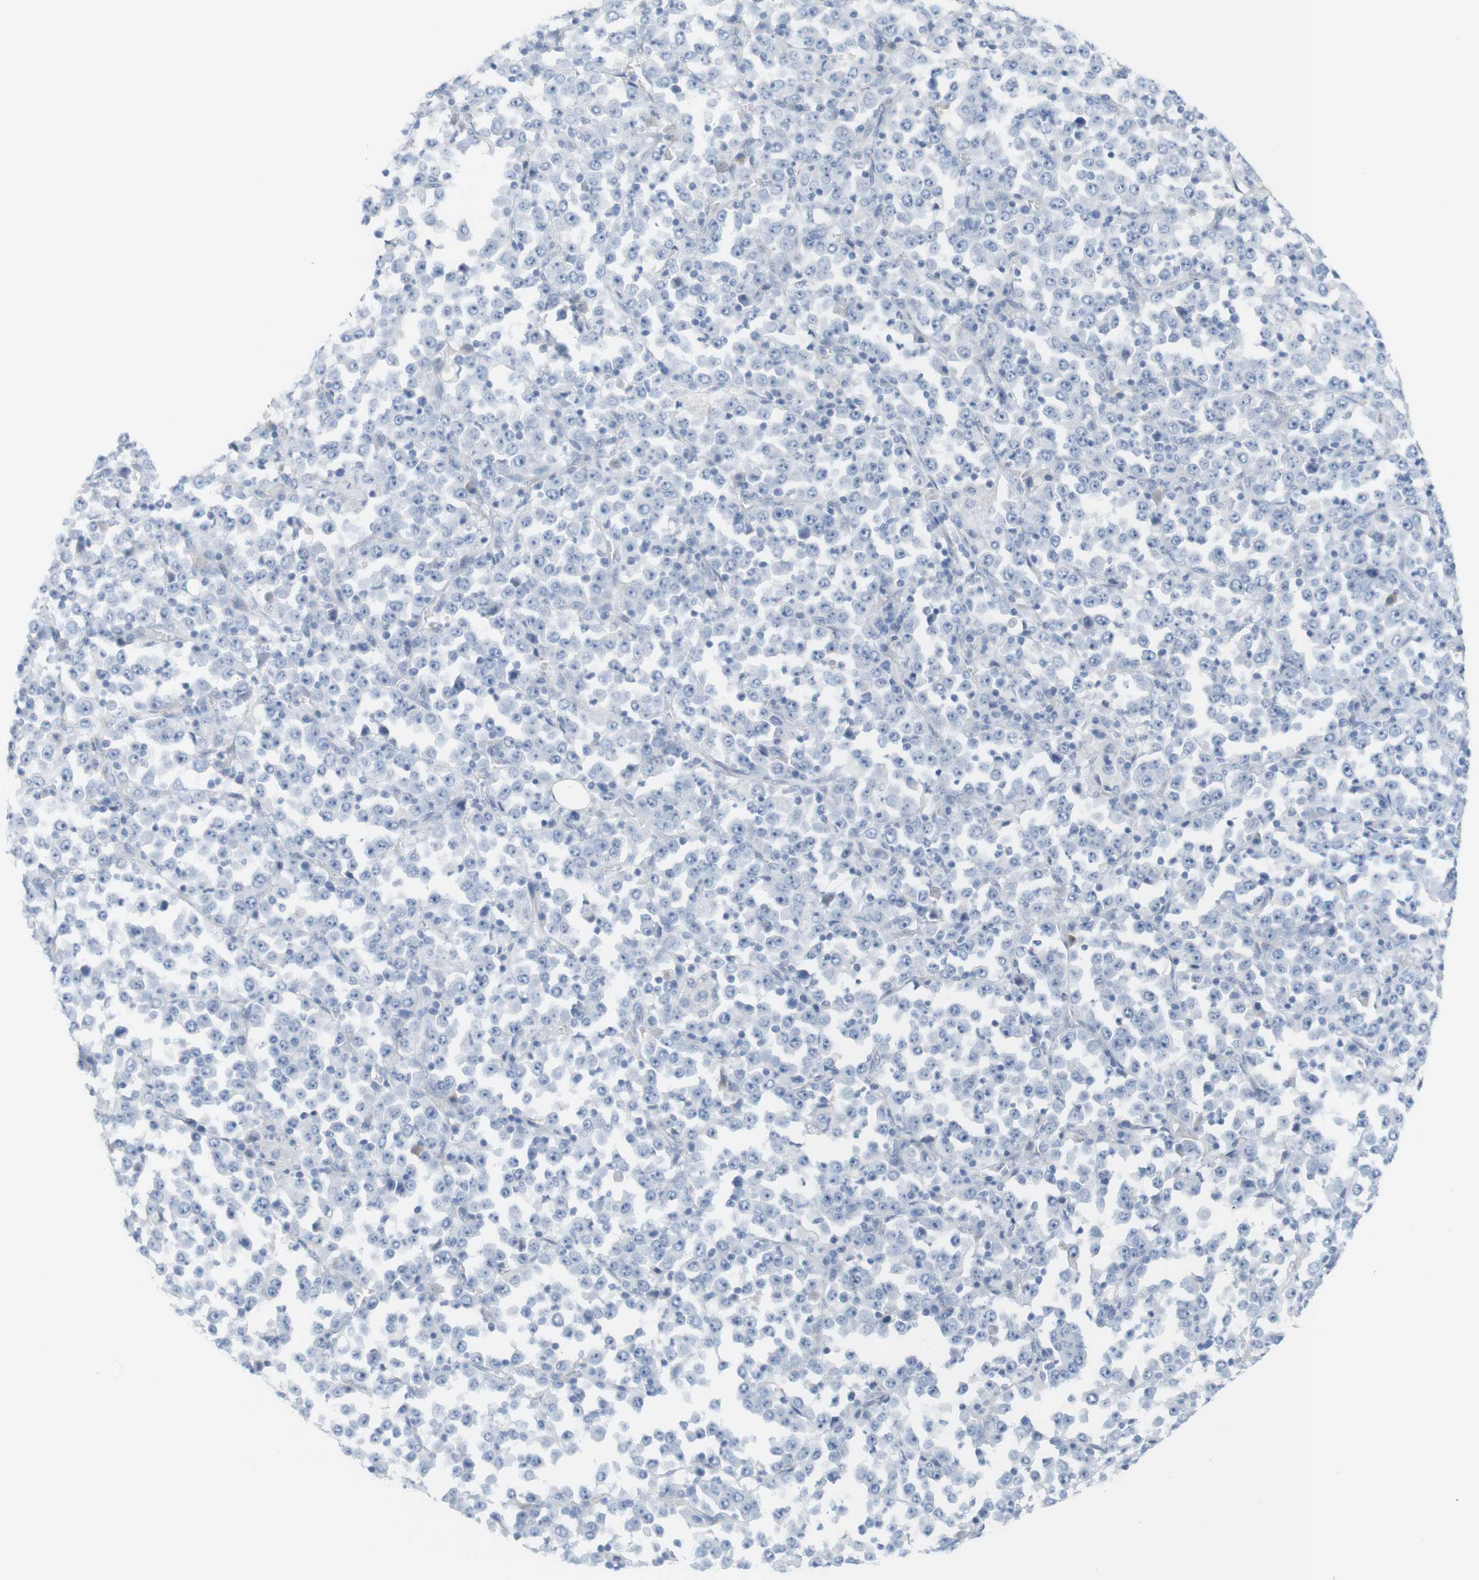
{"staining": {"intensity": "negative", "quantity": "none", "location": "none"}, "tissue": "stomach cancer", "cell_type": "Tumor cells", "image_type": "cancer", "snomed": [{"axis": "morphology", "description": "Normal tissue, NOS"}, {"axis": "morphology", "description": "Adenocarcinoma, NOS"}, {"axis": "topography", "description": "Stomach, upper"}, {"axis": "topography", "description": "Stomach"}], "caption": "A micrograph of adenocarcinoma (stomach) stained for a protein reveals no brown staining in tumor cells.", "gene": "RGS9", "patient": {"sex": "male", "age": 59}}